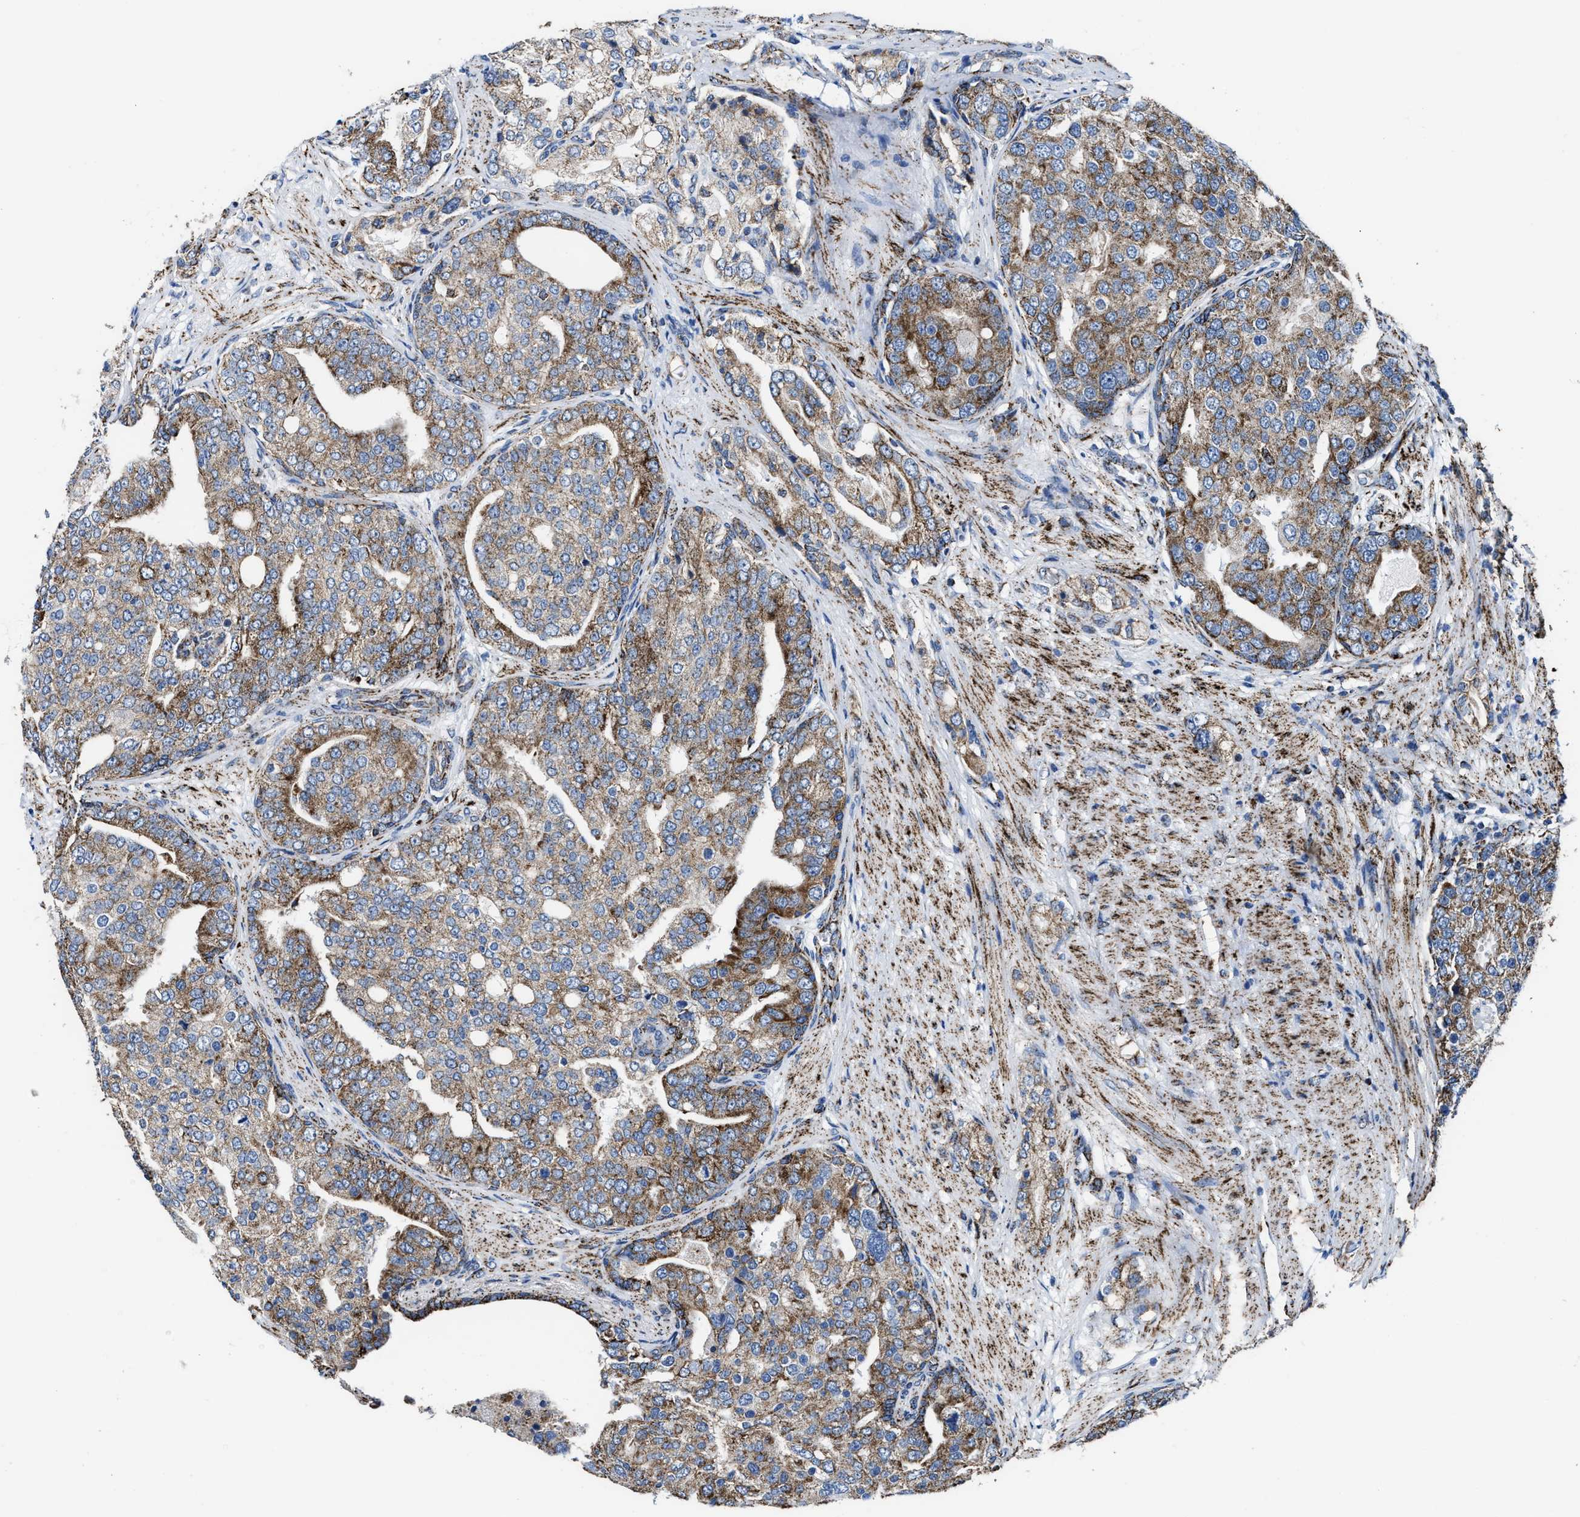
{"staining": {"intensity": "moderate", "quantity": ">75%", "location": "cytoplasmic/membranous"}, "tissue": "prostate cancer", "cell_type": "Tumor cells", "image_type": "cancer", "snomed": [{"axis": "morphology", "description": "Adenocarcinoma, High grade"}, {"axis": "topography", "description": "Prostate"}], "caption": "A brown stain shows moderate cytoplasmic/membranous expression of a protein in human prostate cancer tumor cells.", "gene": "ALDH1B1", "patient": {"sex": "male", "age": 50}}